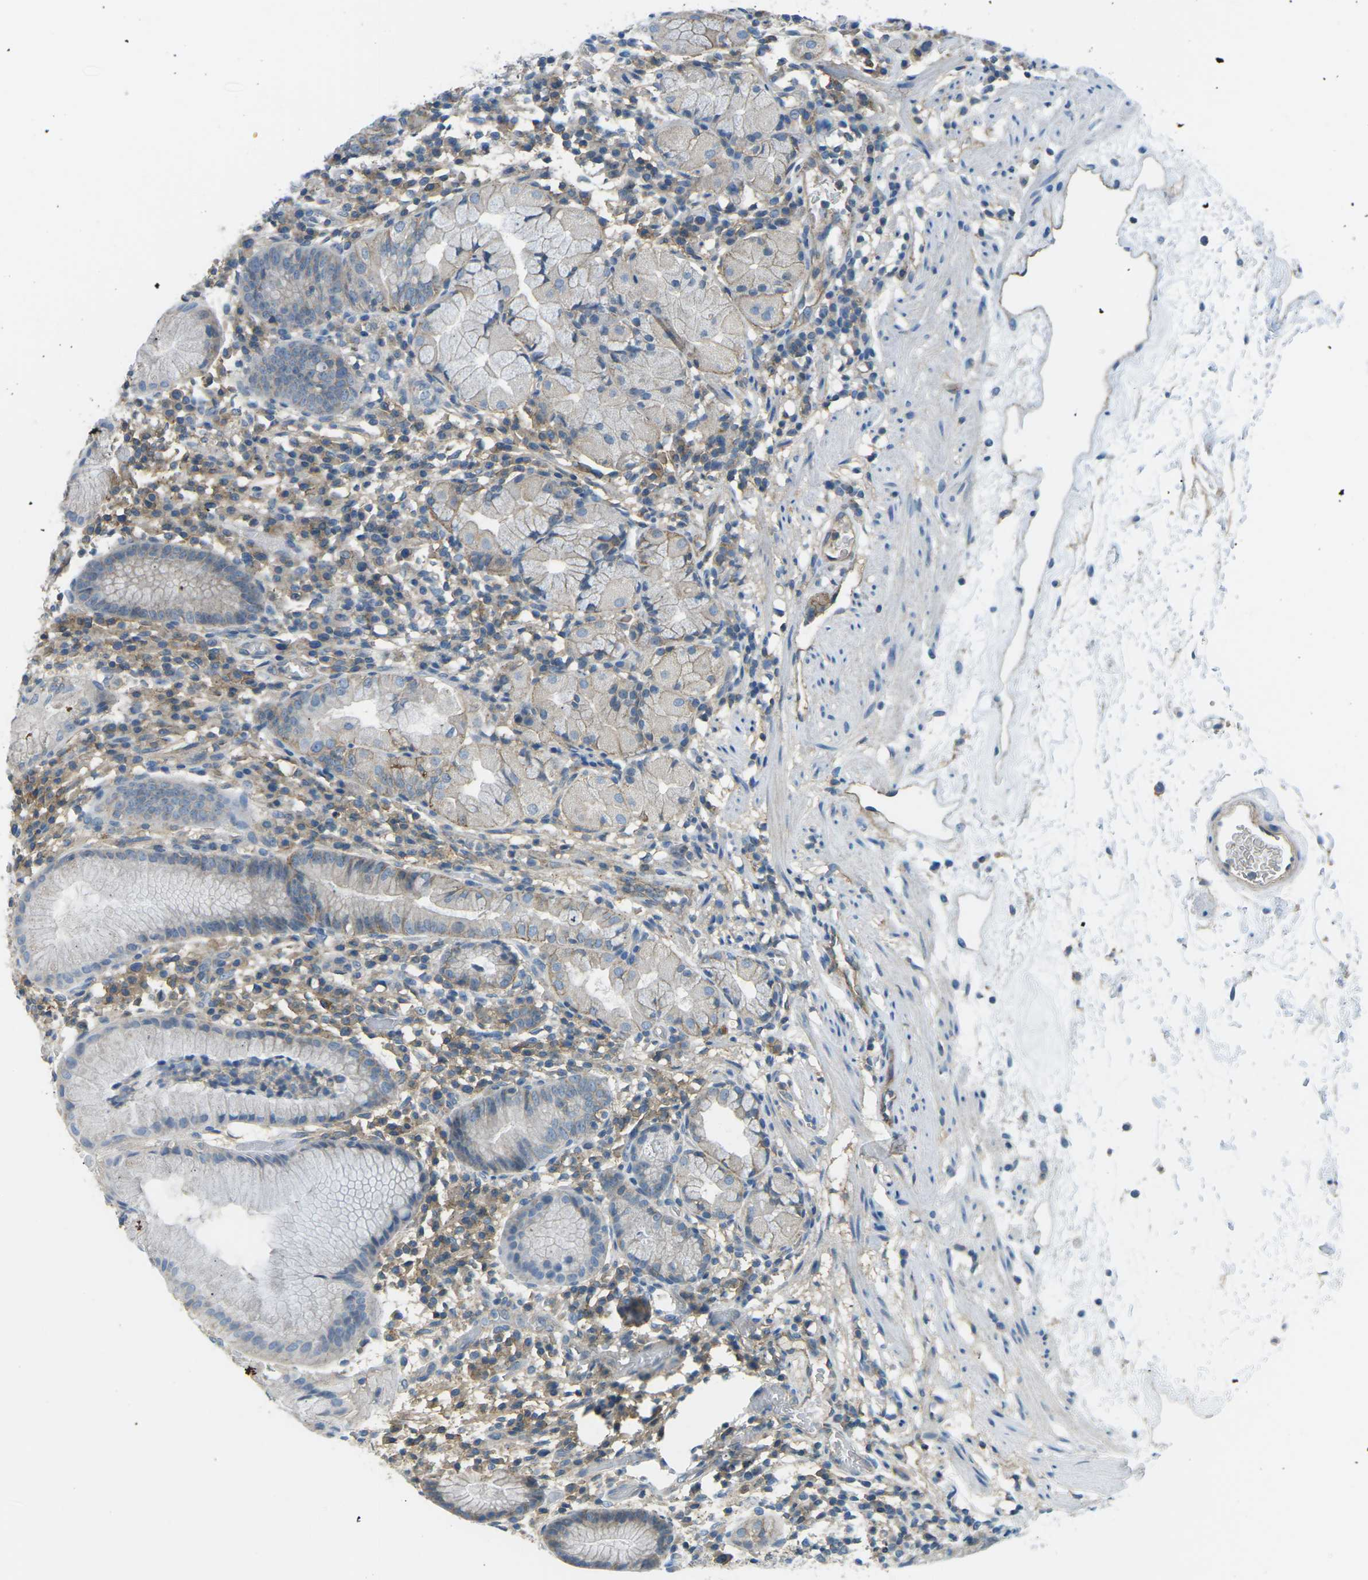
{"staining": {"intensity": "weak", "quantity": "<25%", "location": "cytoplasmic/membranous"}, "tissue": "stomach", "cell_type": "Glandular cells", "image_type": "normal", "snomed": [{"axis": "morphology", "description": "Normal tissue, NOS"}, {"axis": "topography", "description": "Stomach"}, {"axis": "topography", "description": "Stomach, lower"}], "caption": "Stomach stained for a protein using immunohistochemistry exhibits no expression glandular cells.", "gene": "CD47", "patient": {"sex": "female", "age": 75}}